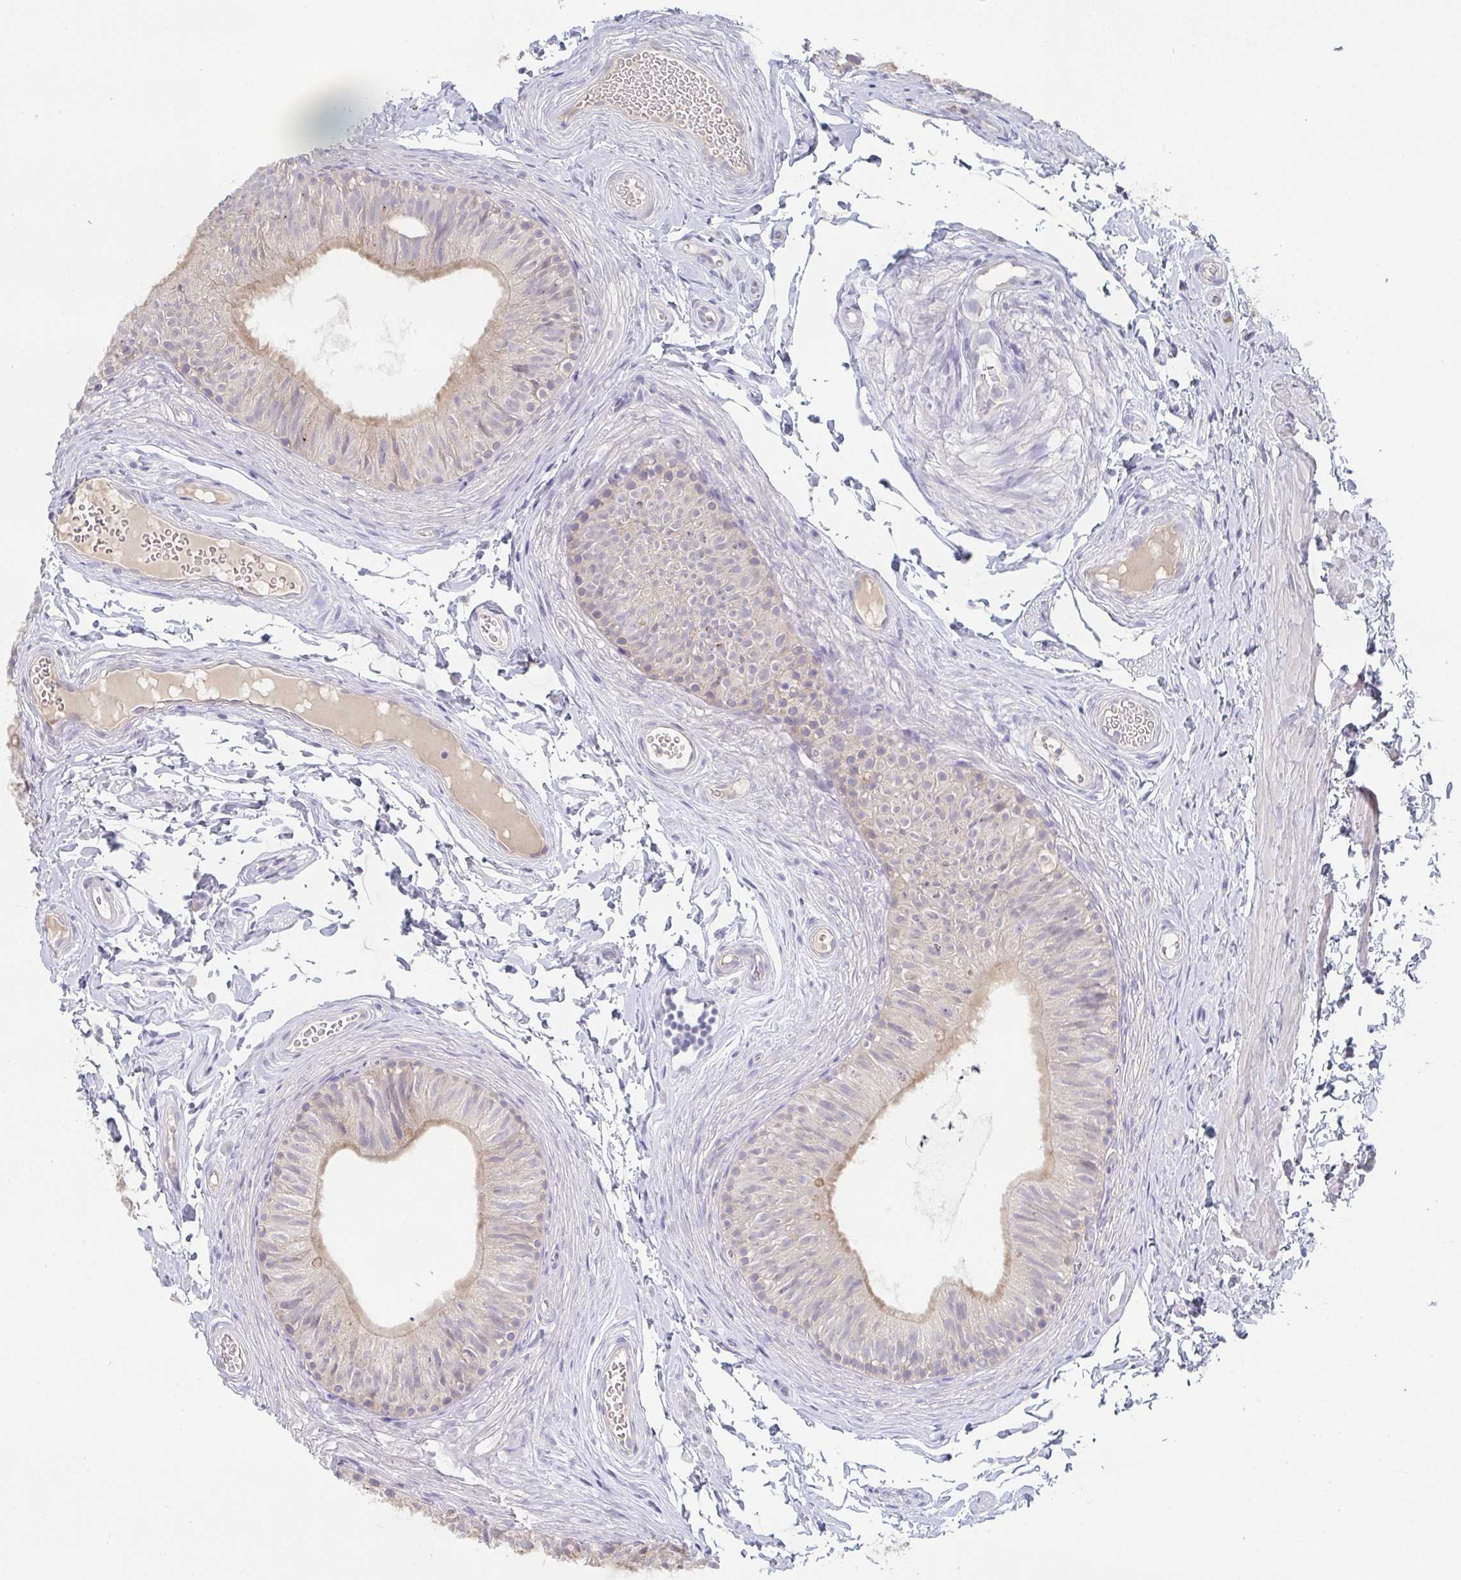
{"staining": {"intensity": "weak", "quantity": "25%-75%", "location": "cytoplasmic/membranous"}, "tissue": "epididymis", "cell_type": "Glandular cells", "image_type": "normal", "snomed": [{"axis": "morphology", "description": "Normal tissue, NOS"}, {"axis": "topography", "description": "Epididymis, spermatic cord, NOS"}, {"axis": "topography", "description": "Epididymis"}, {"axis": "topography", "description": "Peripheral nerve tissue"}], "caption": "DAB (3,3'-diaminobenzidine) immunohistochemical staining of benign human epididymis demonstrates weak cytoplasmic/membranous protein expression in about 25%-75% of glandular cells.", "gene": "CHMP5", "patient": {"sex": "male", "age": 29}}